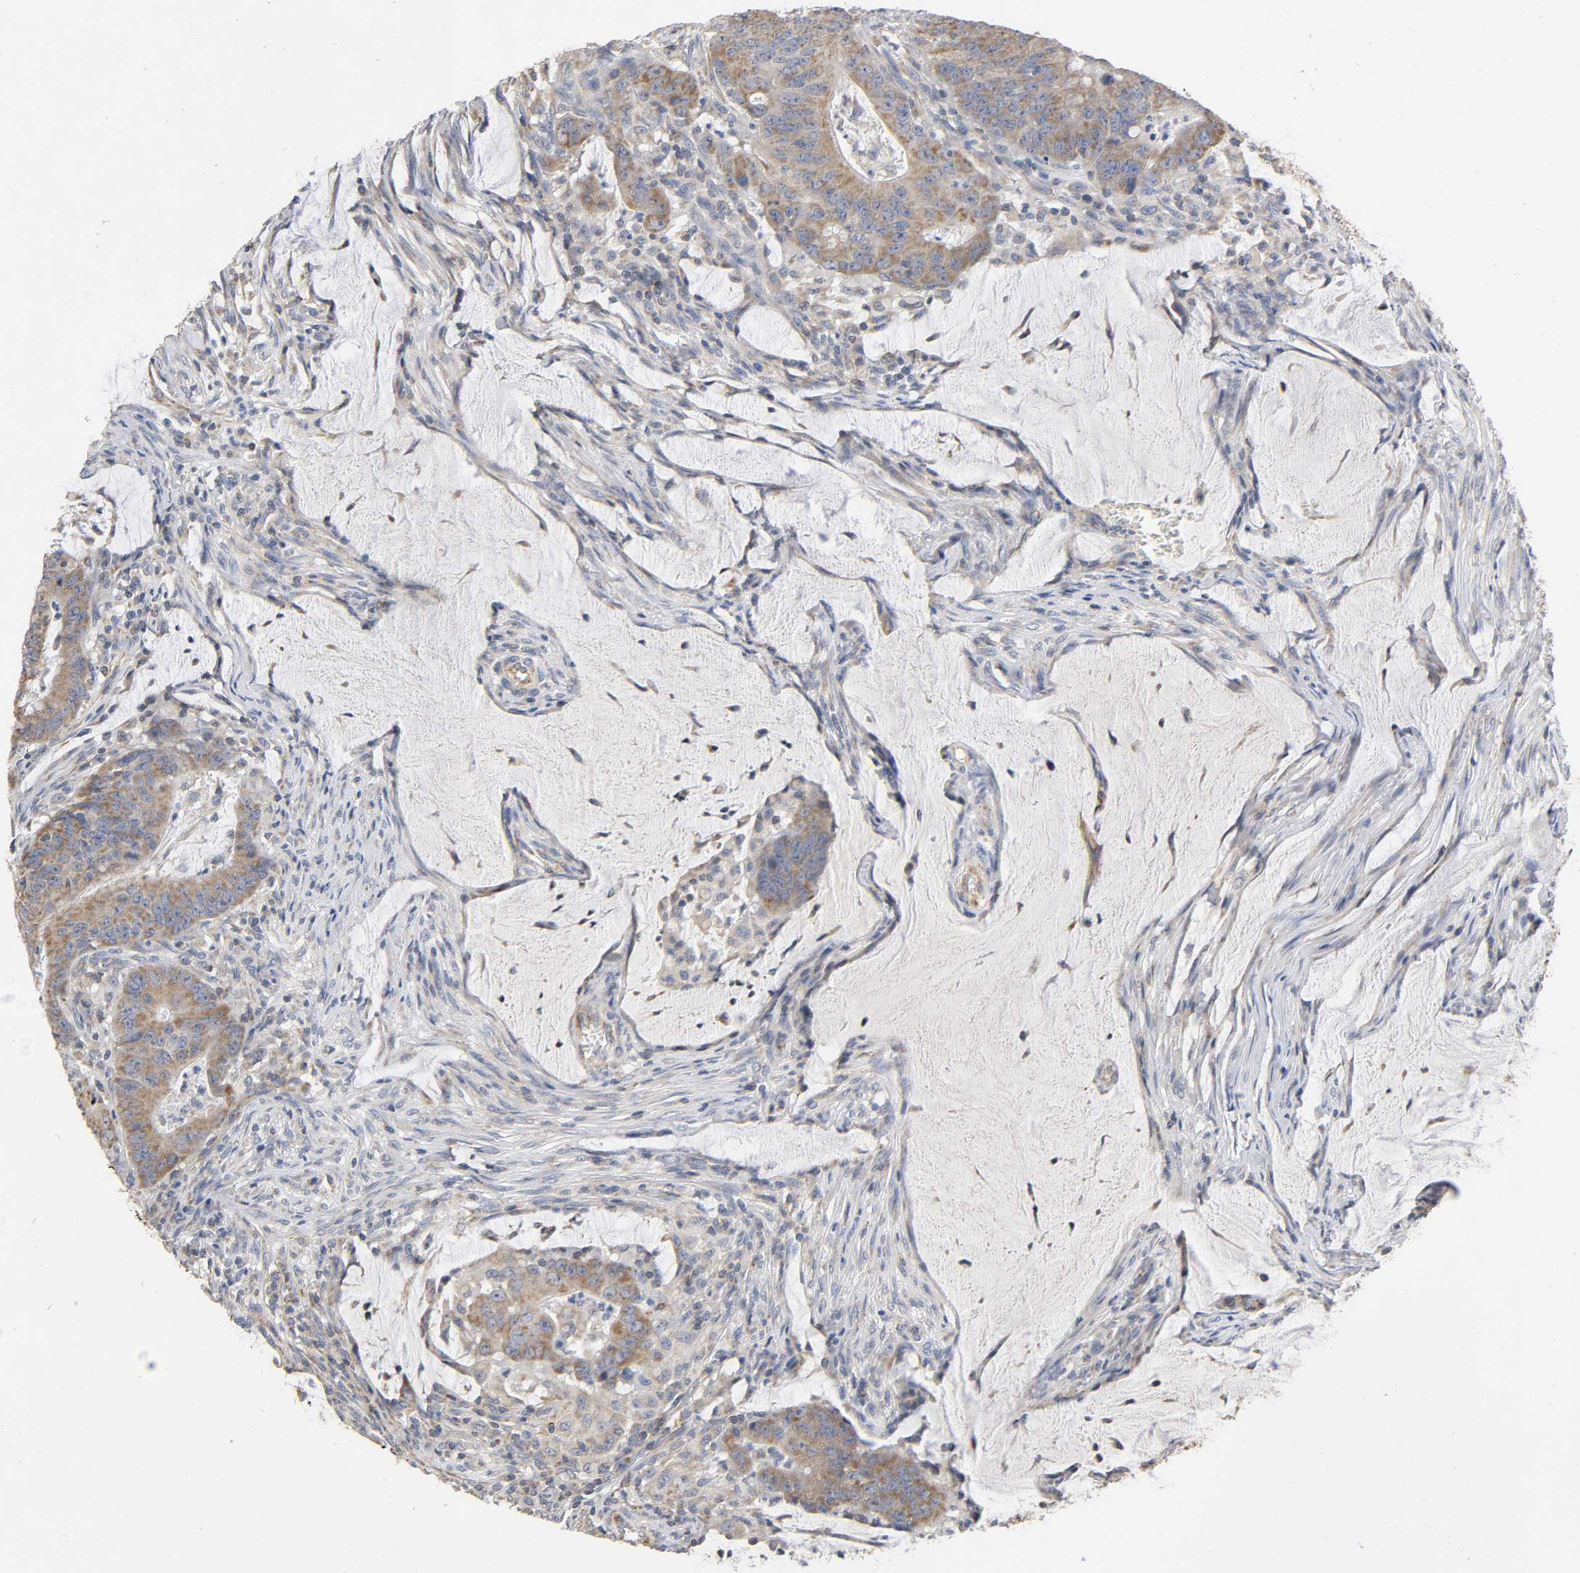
{"staining": {"intensity": "moderate", "quantity": ">75%", "location": "cytoplasmic/membranous"}, "tissue": "colorectal cancer", "cell_type": "Tumor cells", "image_type": "cancer", "snomed": [{"axis": "morphology", "description": "Adenocarcinoma, NOS"}, {"axis": "topography", "description": "Colon"}], "caption": "A photomicrograph showing moderate cytoplasmic/membranous positivity in approximately >75% of tumor cells in colorectal cancer, as visualized by brown immunohistochemical staining.", "gene": "SYT16", "patient": {"sex": "male", "age": 45}}